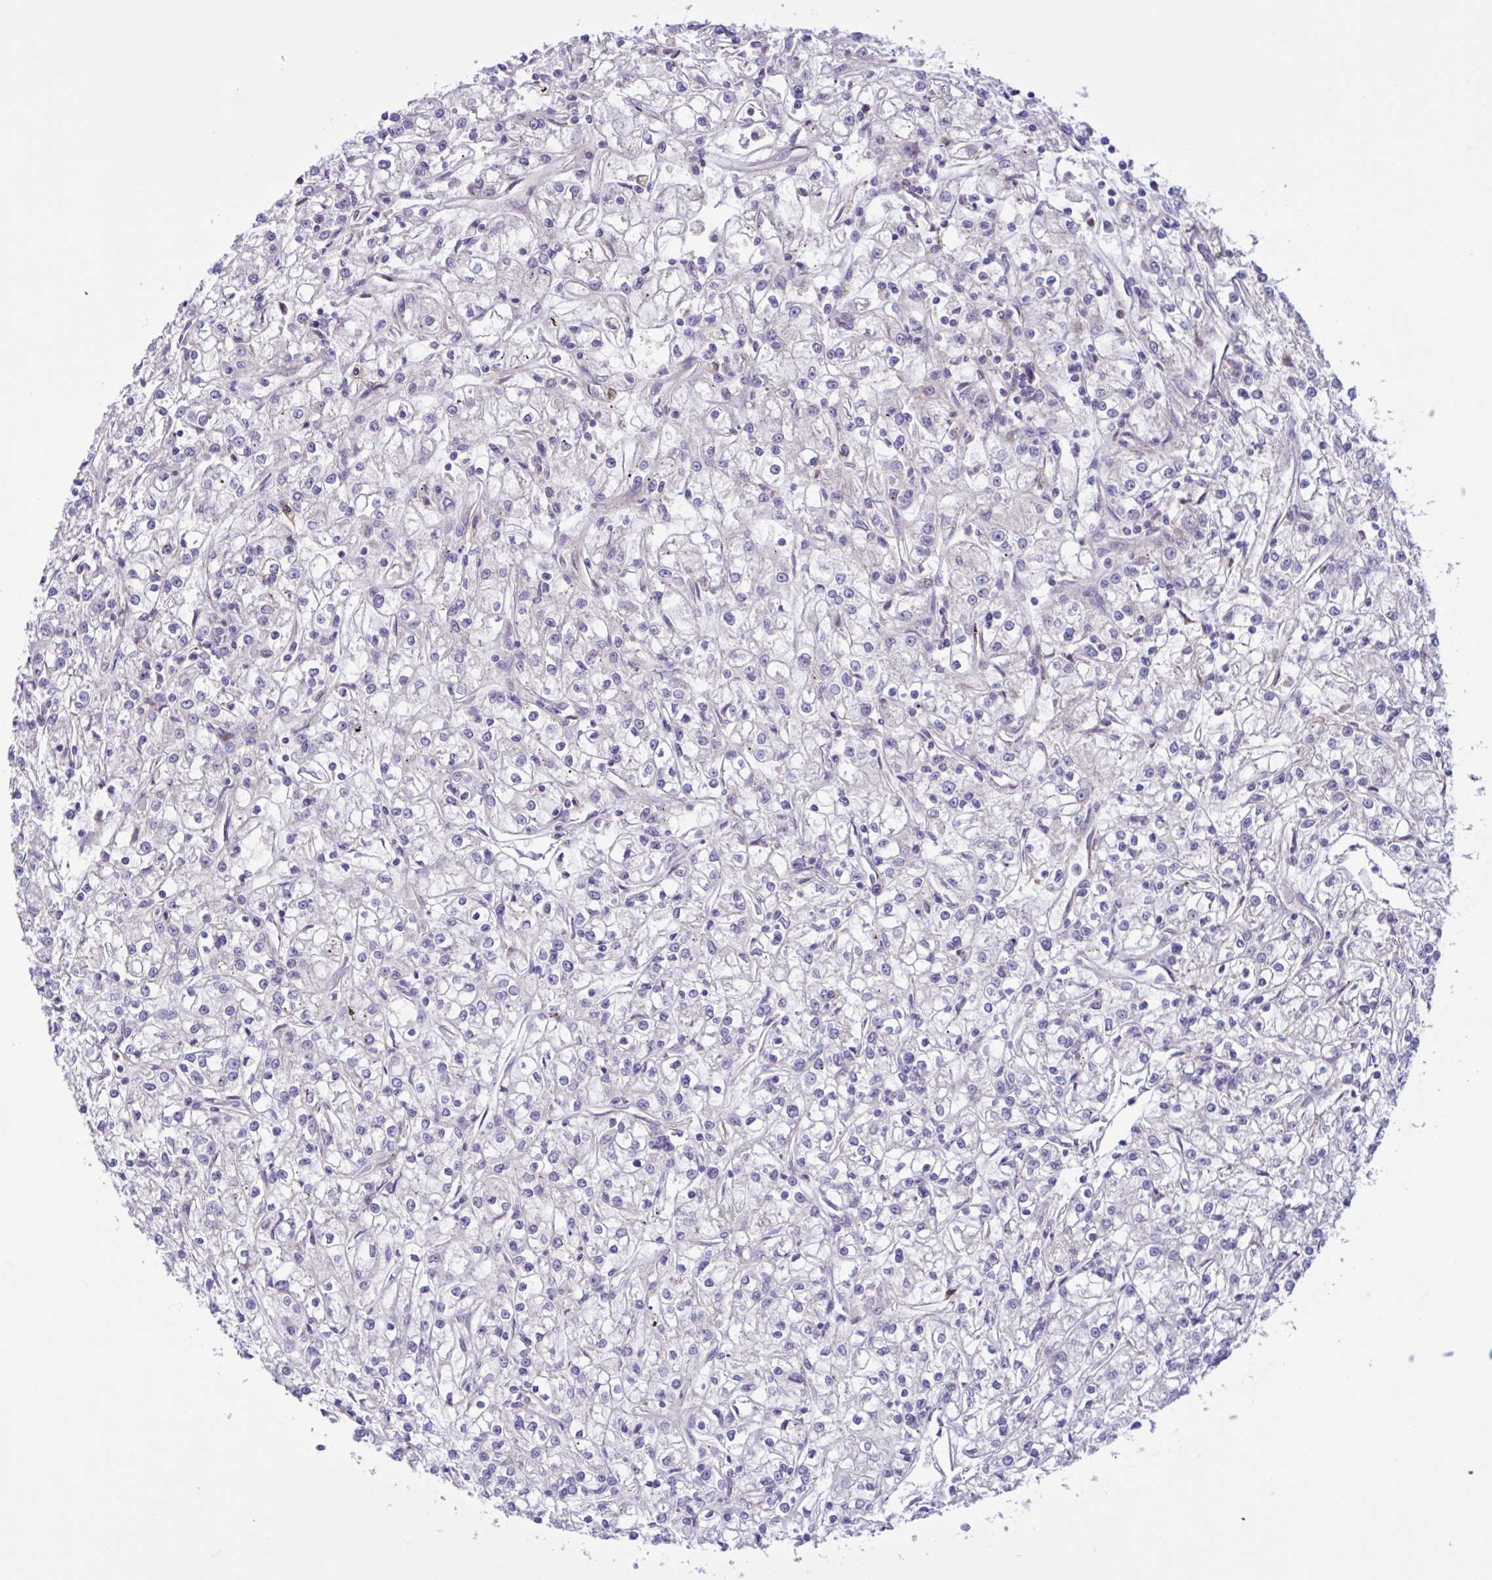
{"staining": {"intensity": "negative", "quantity": "none", "location": "none"}, "tissue": "renal cancer", "cell_type": "Tumor cells", "image_type": "cancer", "snomed": [{"axis": "morphology", "description": "Adenocarcinoma, NOS"}, {"axis": "topography", "description": "Kidney"}], "caption": "The immunohistochemistry histopathology image has no significant positivity in tumor cells of renal adenocarcinoma tissue.", "gene": "DSC3", "patient": {"sex": "female", "age": 59}}